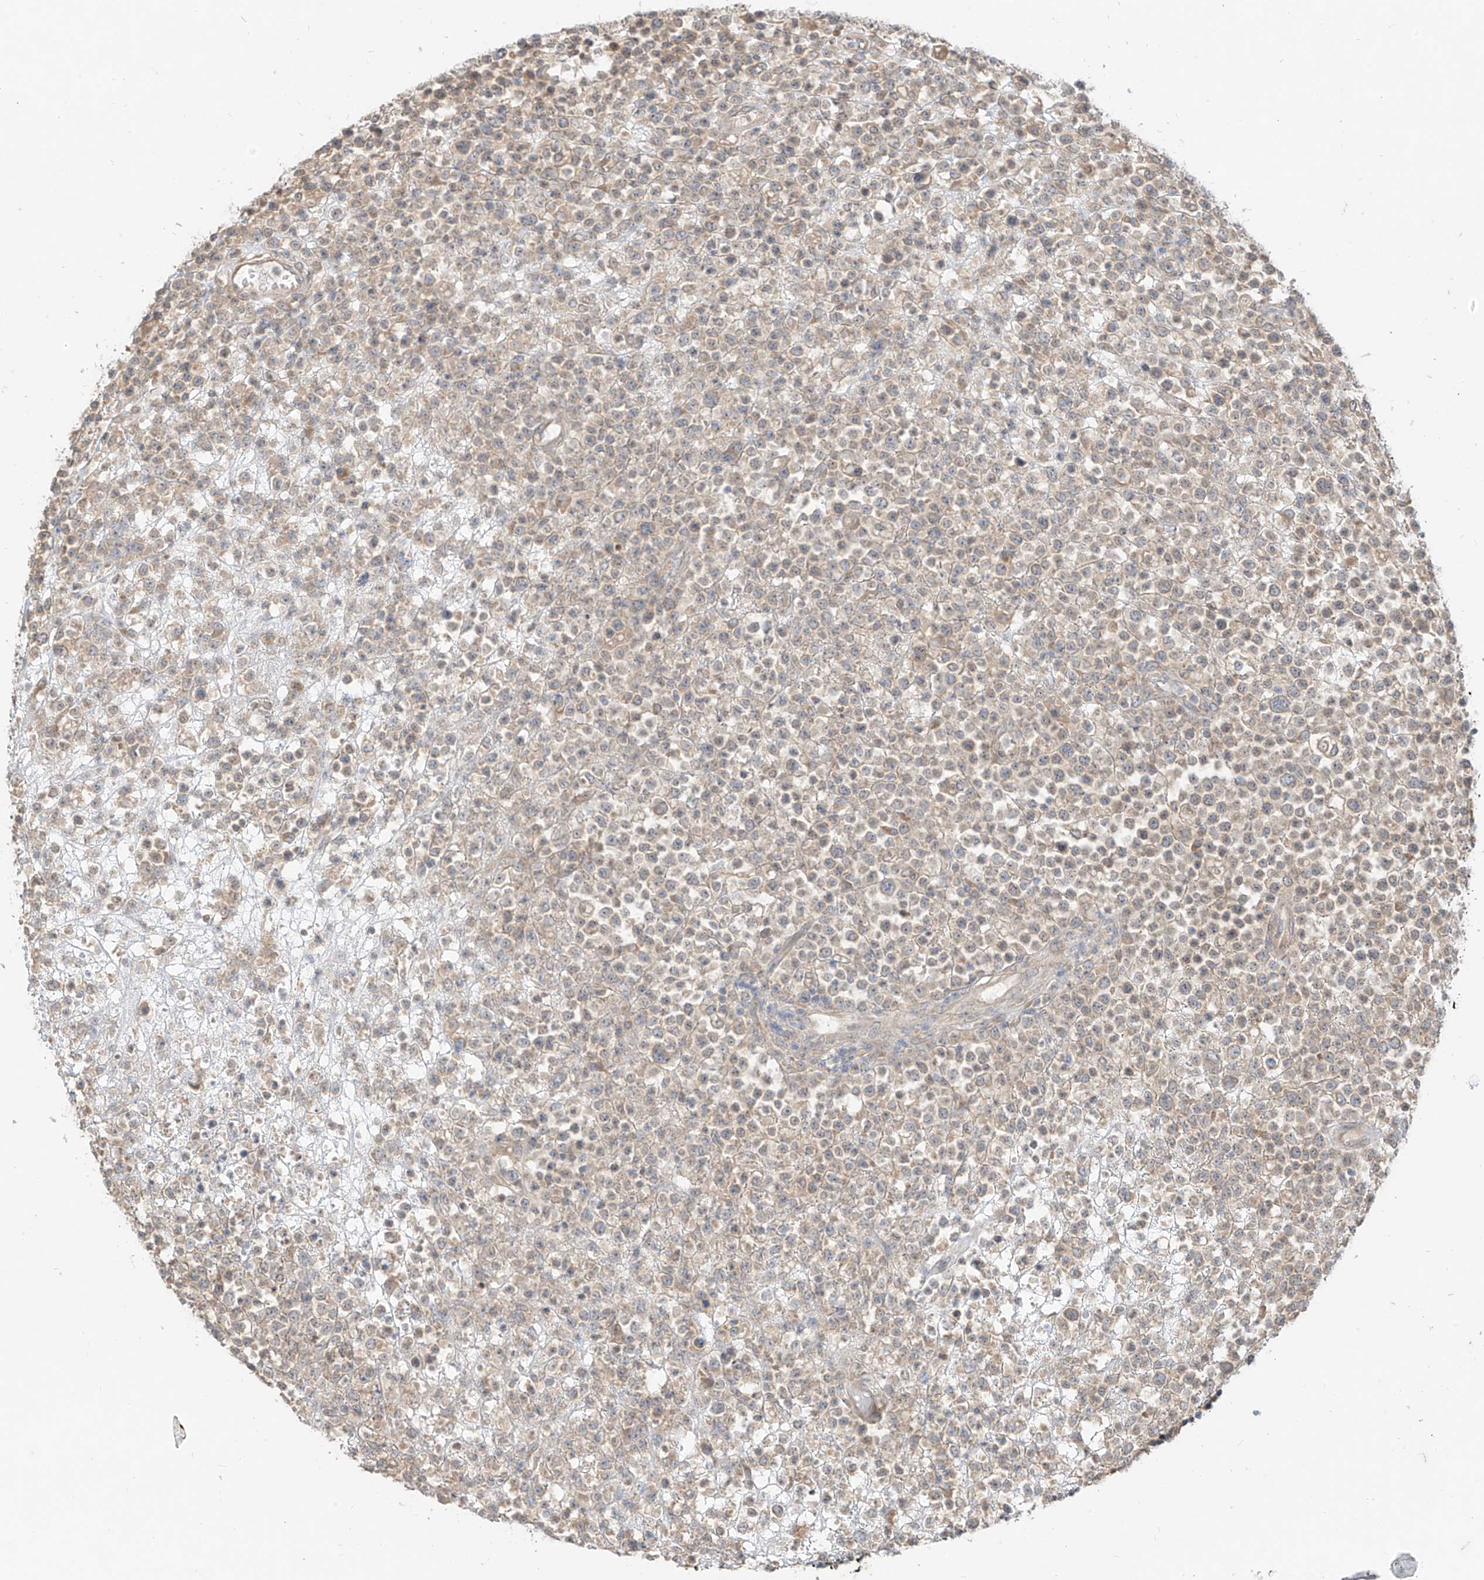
{"staining": {"intensity": "weak", "quantity": "25%-75%", "location": "cytoplasmic/membranous"}, "tissue": "lymphoma", "cell_type": "Tumor cells", "image_type": "cancer", "snomed": [{"axis": "morphology", "description": "Malignant lymphoma, non-Hodgkin's type, High grade"}, {"axis": "topography", "description": "Colon"}], "caption": "Immunohistochemical staining of human malignant lymphoma, non-Hodgkin's type (high-grade) shows low levels of weak cytoplasmic/membranous protein staining in approximately 25%-75% of tumor cells.", "gene": "MTUS2", "patient": {"sex": "female", "age": 53}}